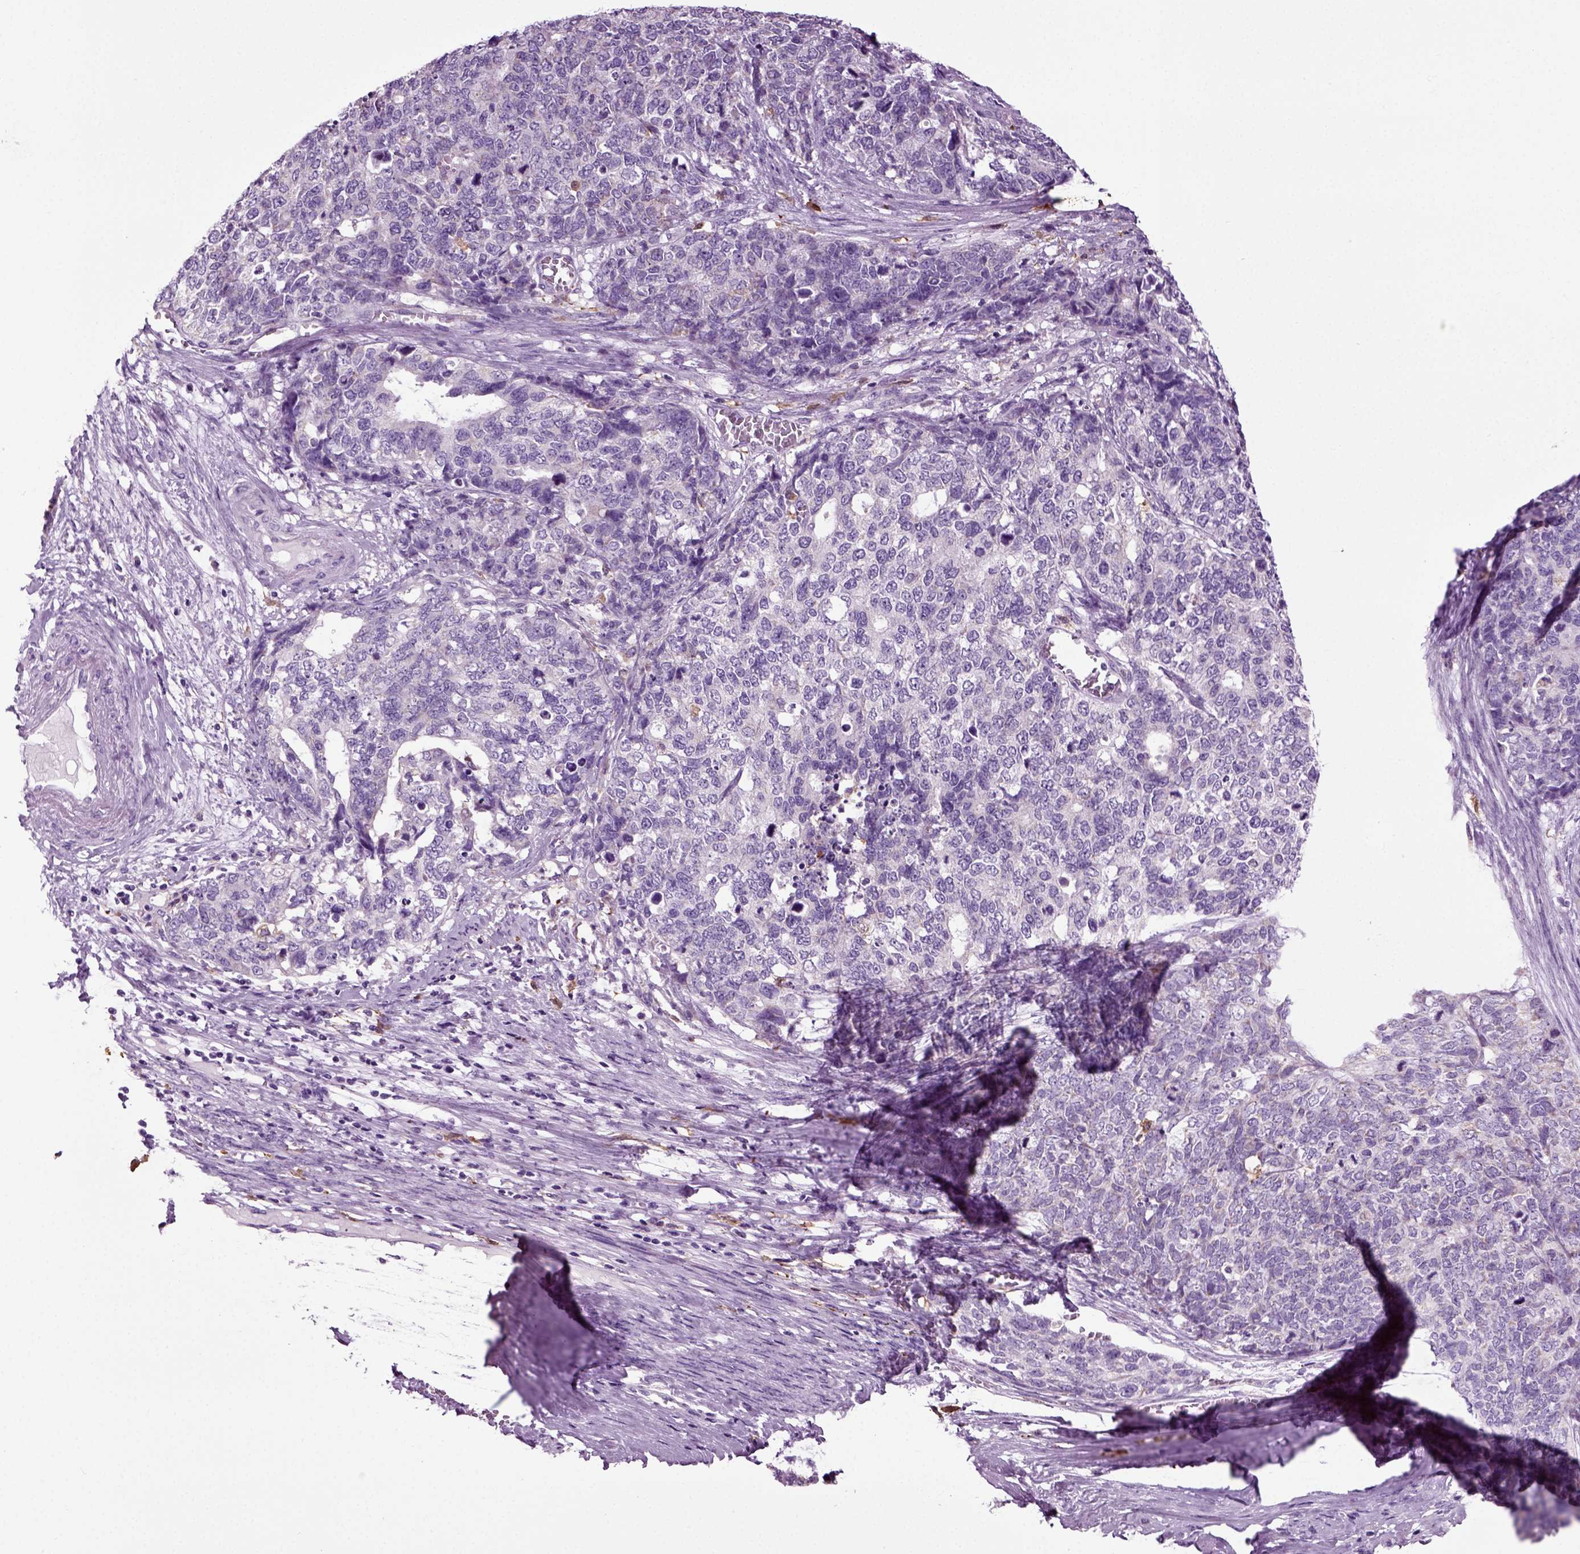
{"staining": {"intensity": "negative", "quantity": "none", "location": "none"}, "tissue": "cervical cancer", "cell_type": "Tumor cells", "image_type": "cancer", "snomed": [{"axis": "morphology", "description": "Squamous cell carcinoma, NOS"}, {"axis": "topography", "description": "Cervix"}], "caption": "An immunohistochemistry (IHC) micrograph of cervical cancer is shown. There is no staining in tumor cells of cervical cancer.", "gene": "DNAH10", "patient": {"sex": "female", "age": 63}}